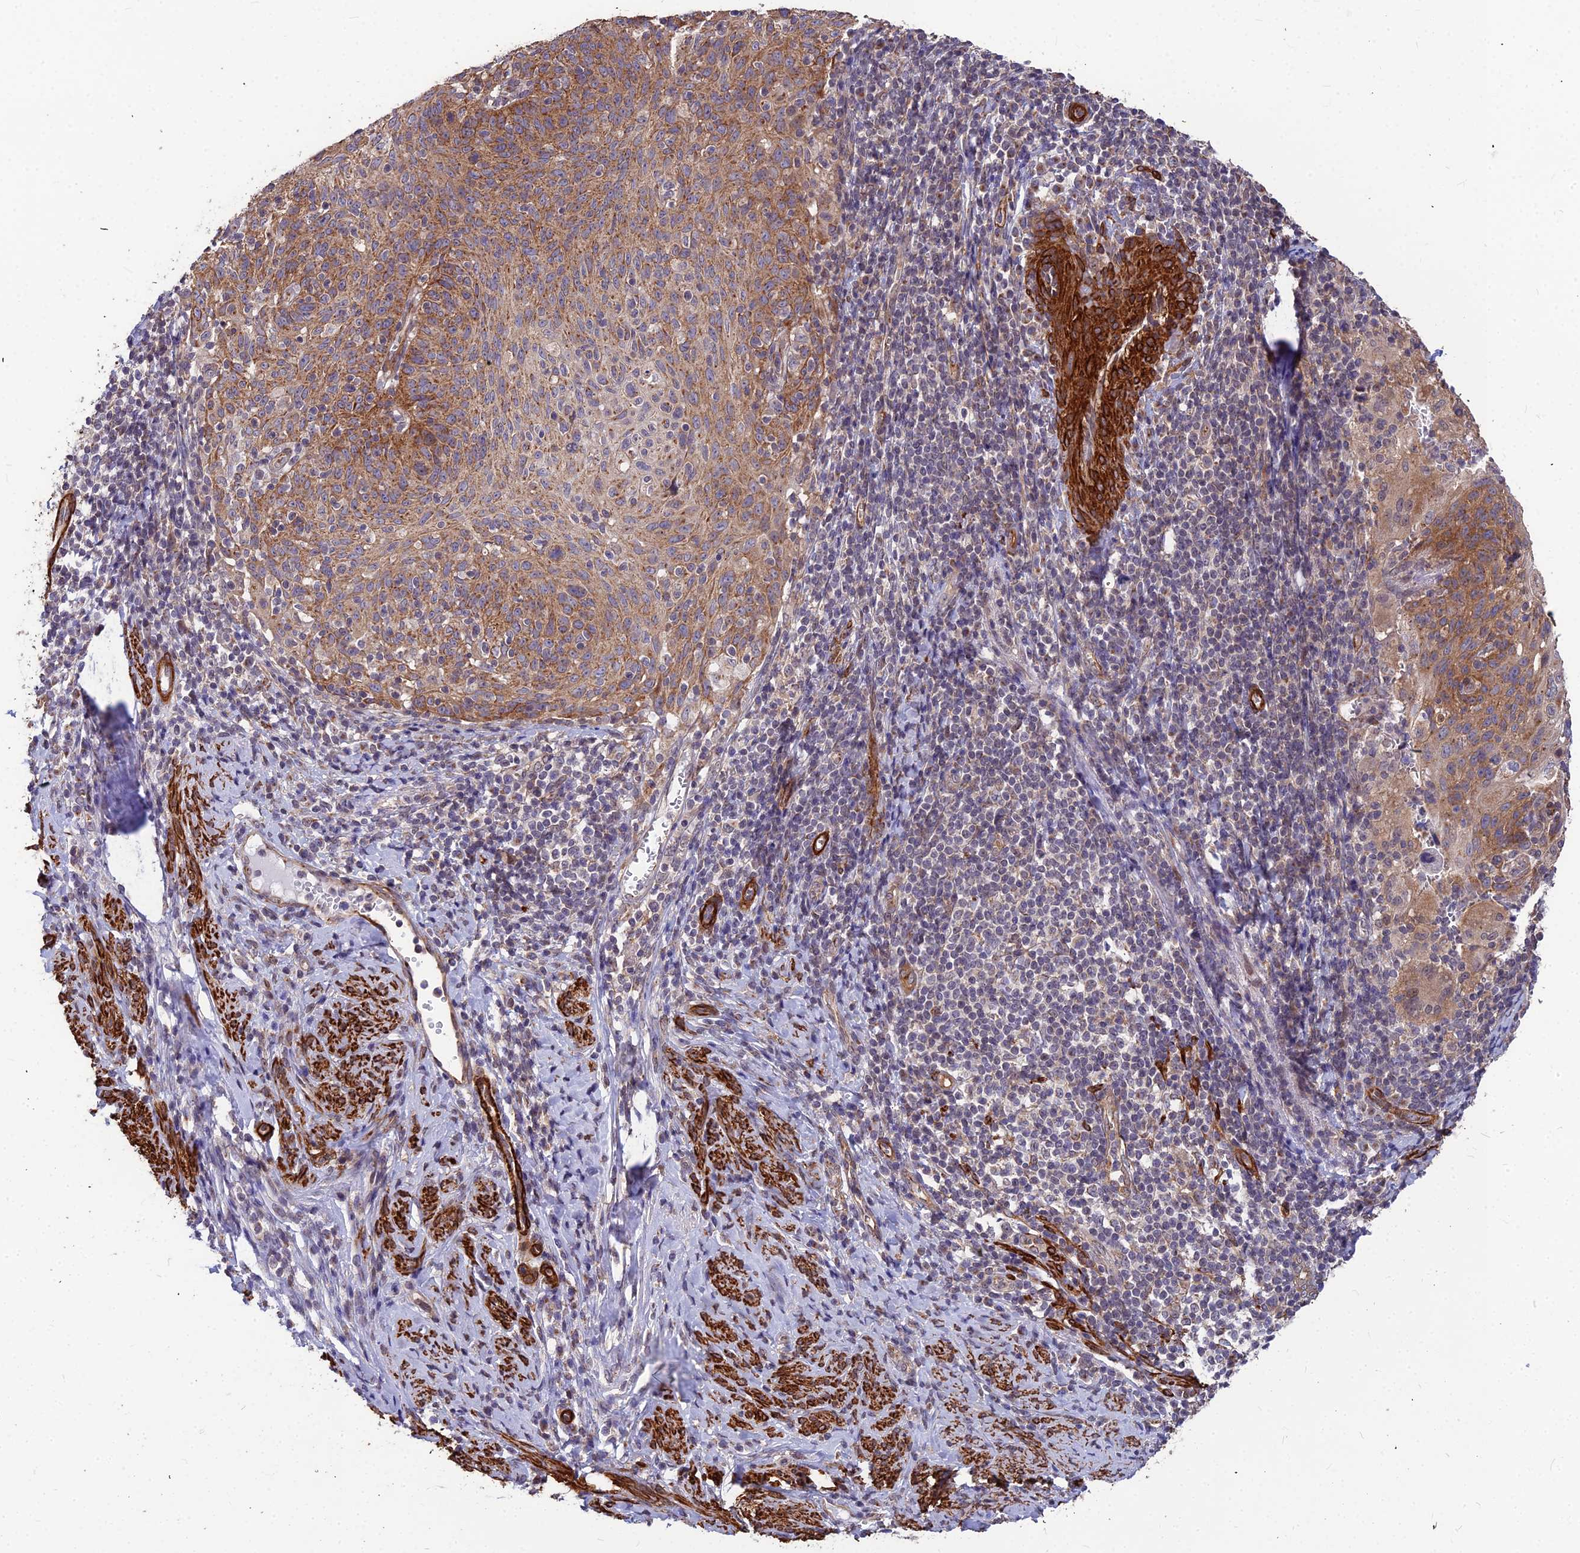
{"staining": {"intensity": "moderate", "quantity": "25%-75%", "location": "cytoplasmic/membranous"}, "tissue": "cervical cancer", "cell_type": "Tumor cells", "image_type": "cancer", "snomed": [{"axis": "morphology", "description": "Squamous cell carcinoma, NOS"}, {"axis": "topography", "description": "Cervix"}], "caption": "Cervical cancer stained for a protein (brown) exhibits moderate cytoplasmic/membranous positive staining in approximately 25%-75% of tumor cells.", "gene": "LEKR1", "patient": {"sex": "female", "age": 70}}